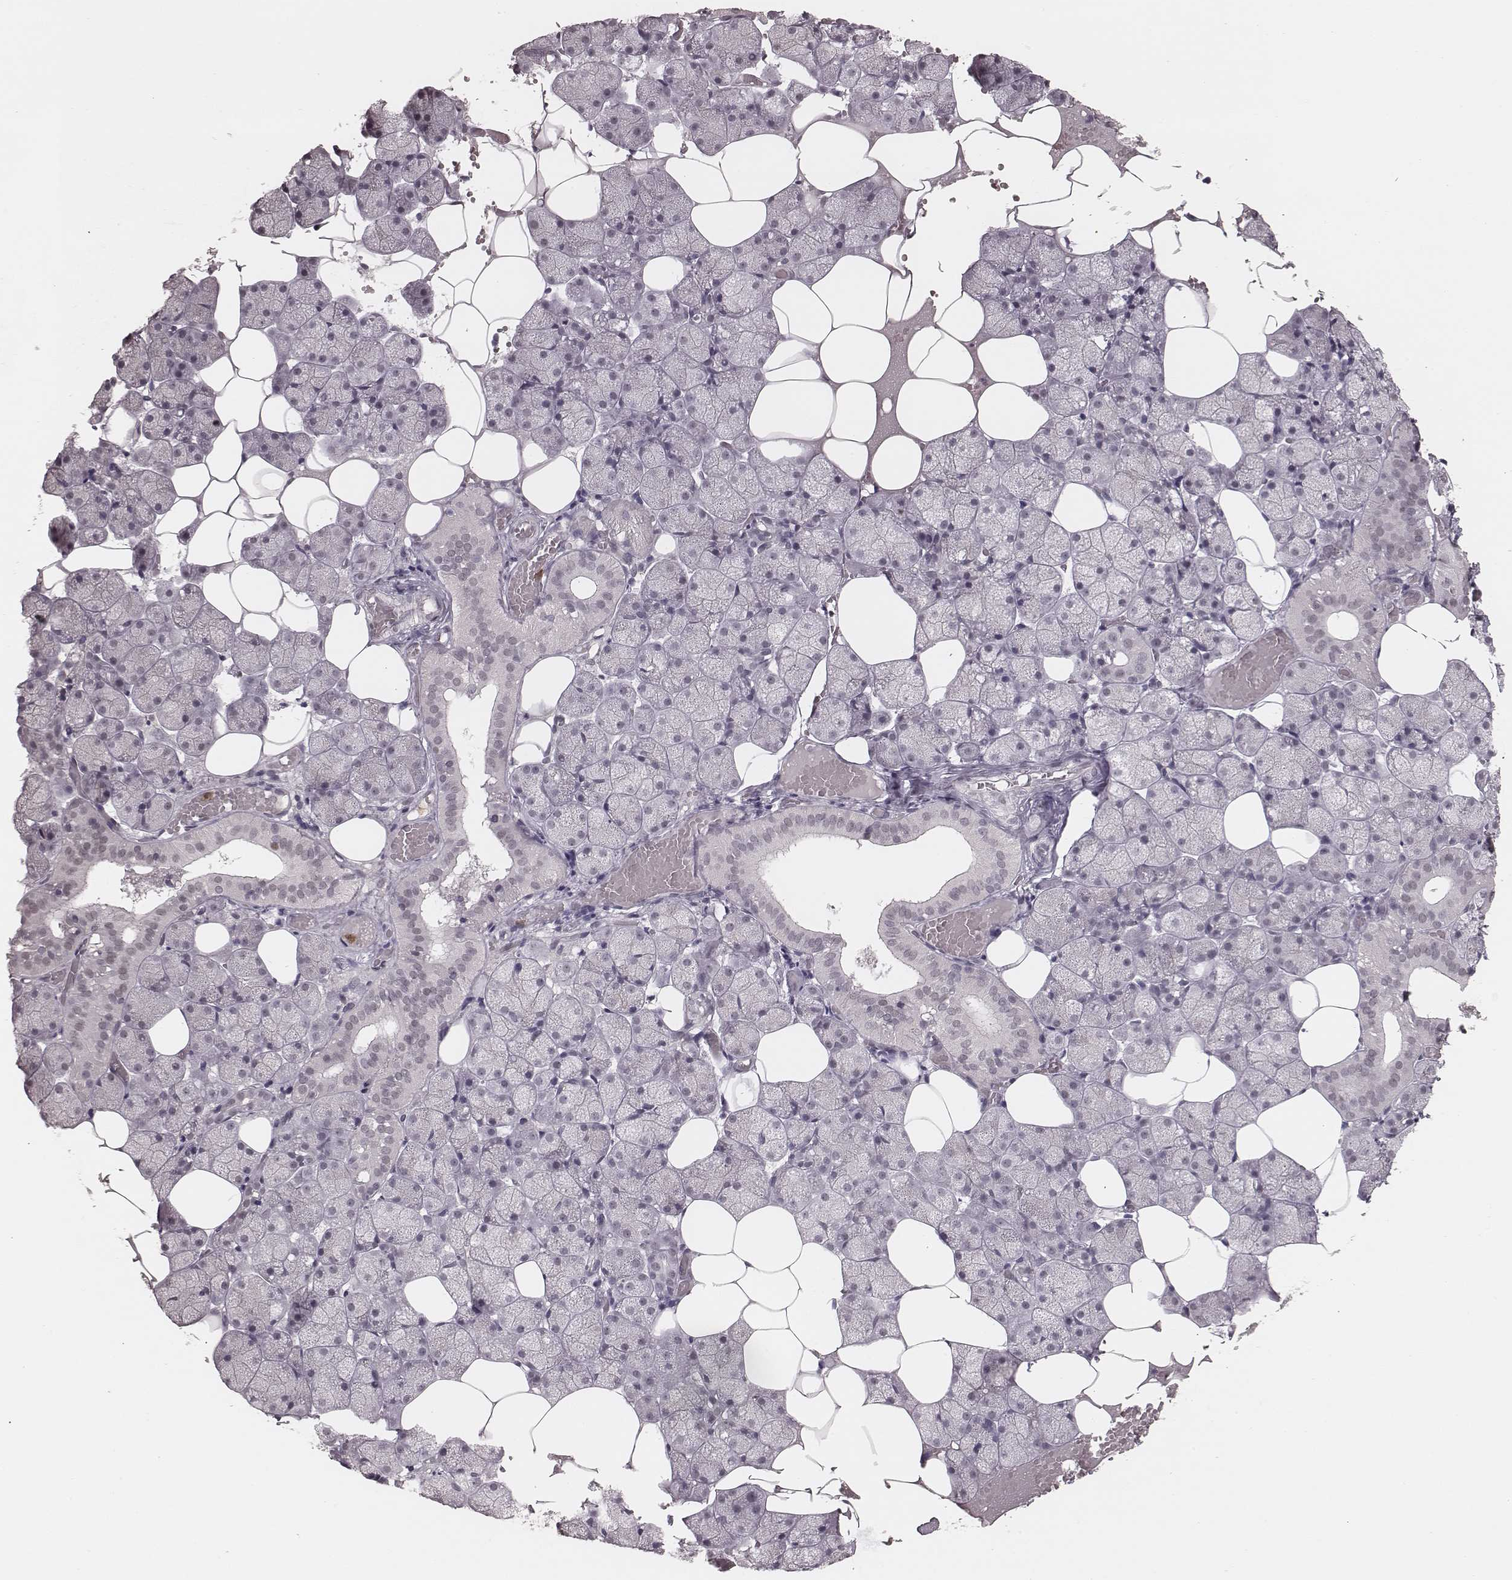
{"staining": {"intensity": "negative", "quantity": "none", "location": "none"}, "tissue": "salivary gland", "cell_type": "Glandular cells", "image_type": "normal", "snomed": [{"axis": "morphology", "description": "Normal tissue, NOS"}, {"axis": "topography", "description": "Salivary gland"}], "caption": "Salivary gland was stained to show a protein in brown. There is no significant expression in glandular cells. Nuclei are stained in blue.", "gene": "KITLG", "patient": {"sex": "male", "age": 38}}